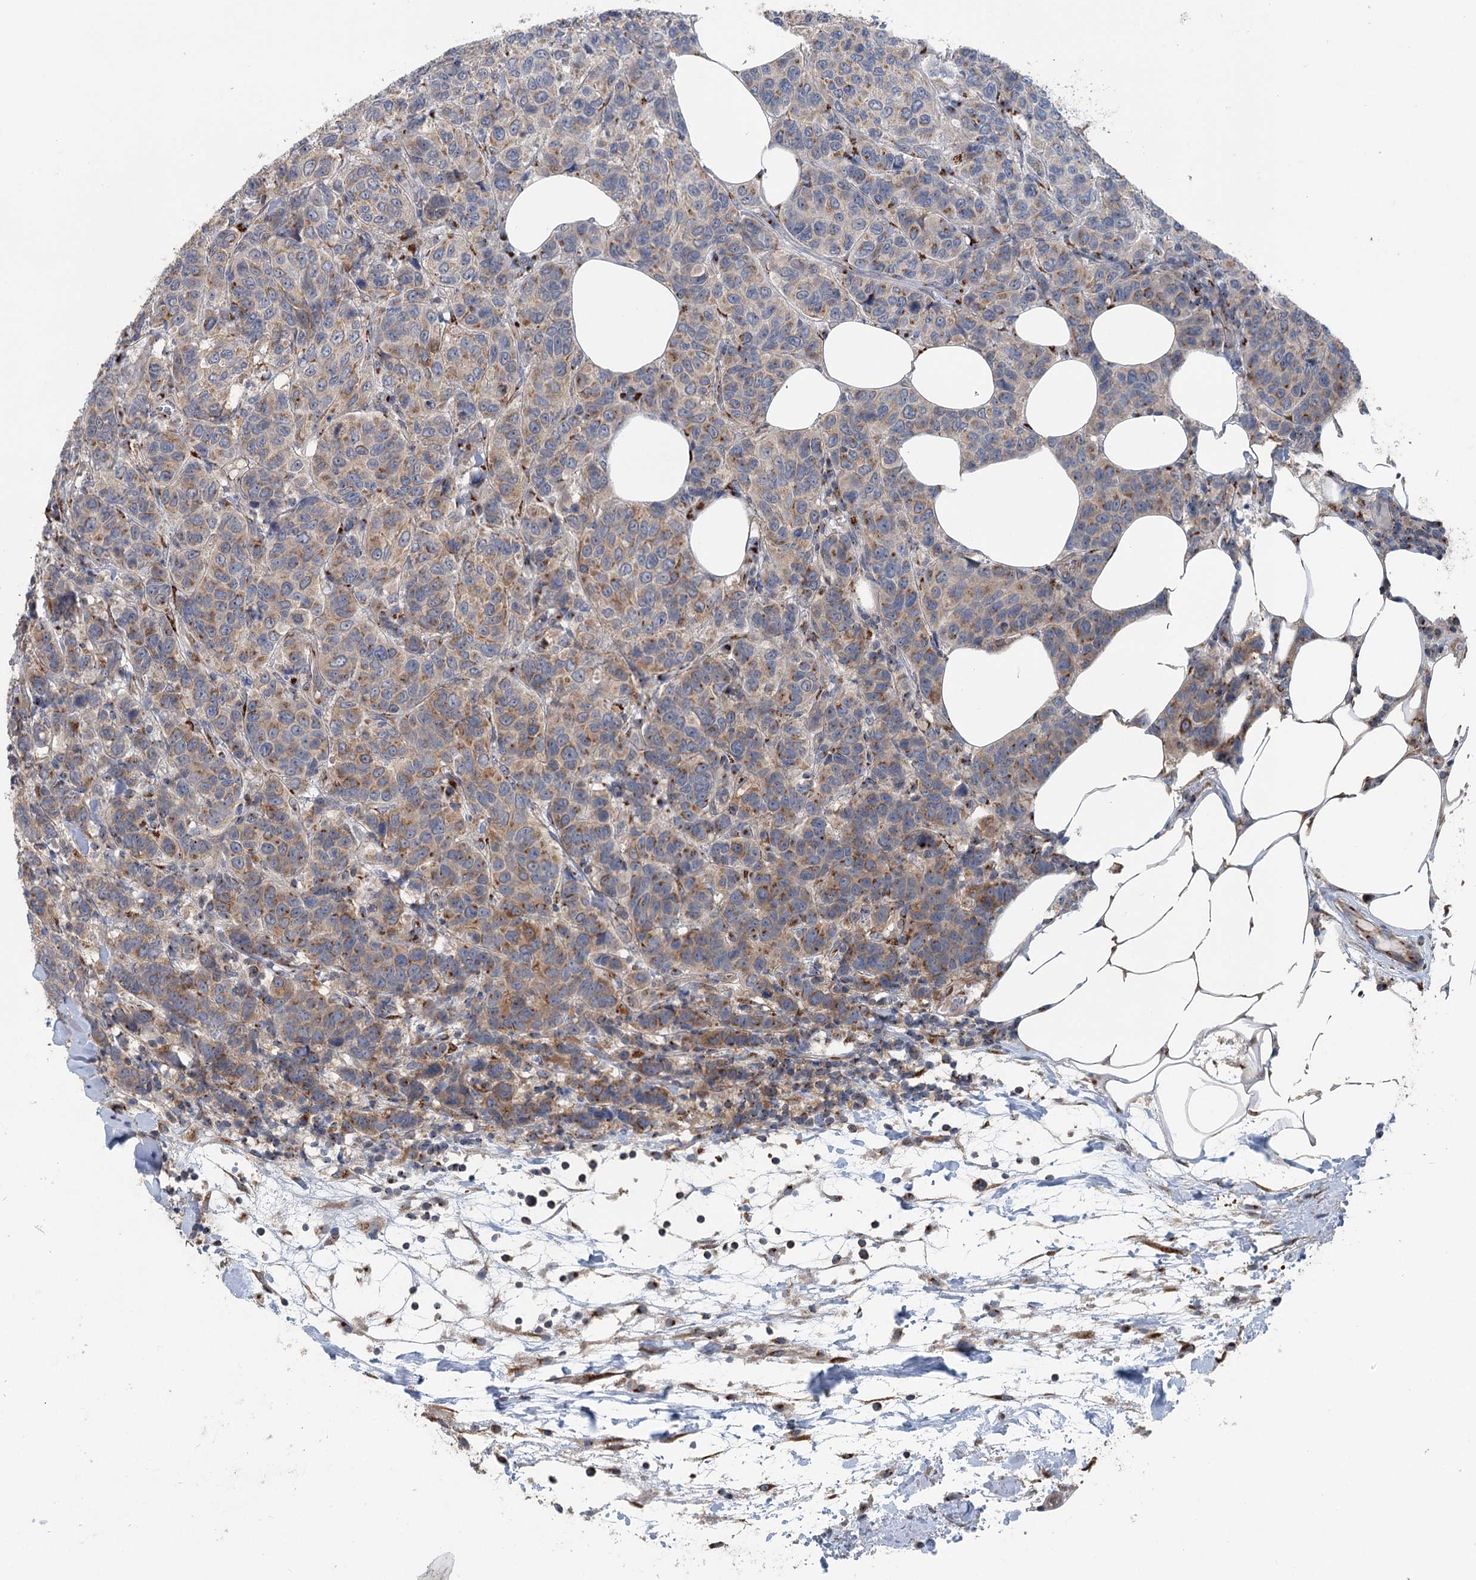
{"staining": {"intensity": "moderate", "quantity": "<25%", "location": "cytoplasmic/membranous"}, "tissue": "breast cancer", "cell_type": "Tumor cells", "image_type": "cancer", "snomed": [{"axis": "morphology", "description": "Duct carcinoma"}, {"axis": "topography", "description": "Breast"}], "caption": "Immunohistochemical staining of human breast cancer displays moderate cytoplasmic/membranous protein expression in approximately <25% of tumor cells.", "gene": "ITIH5", "patient": {"sex": "female", "age": 55}}